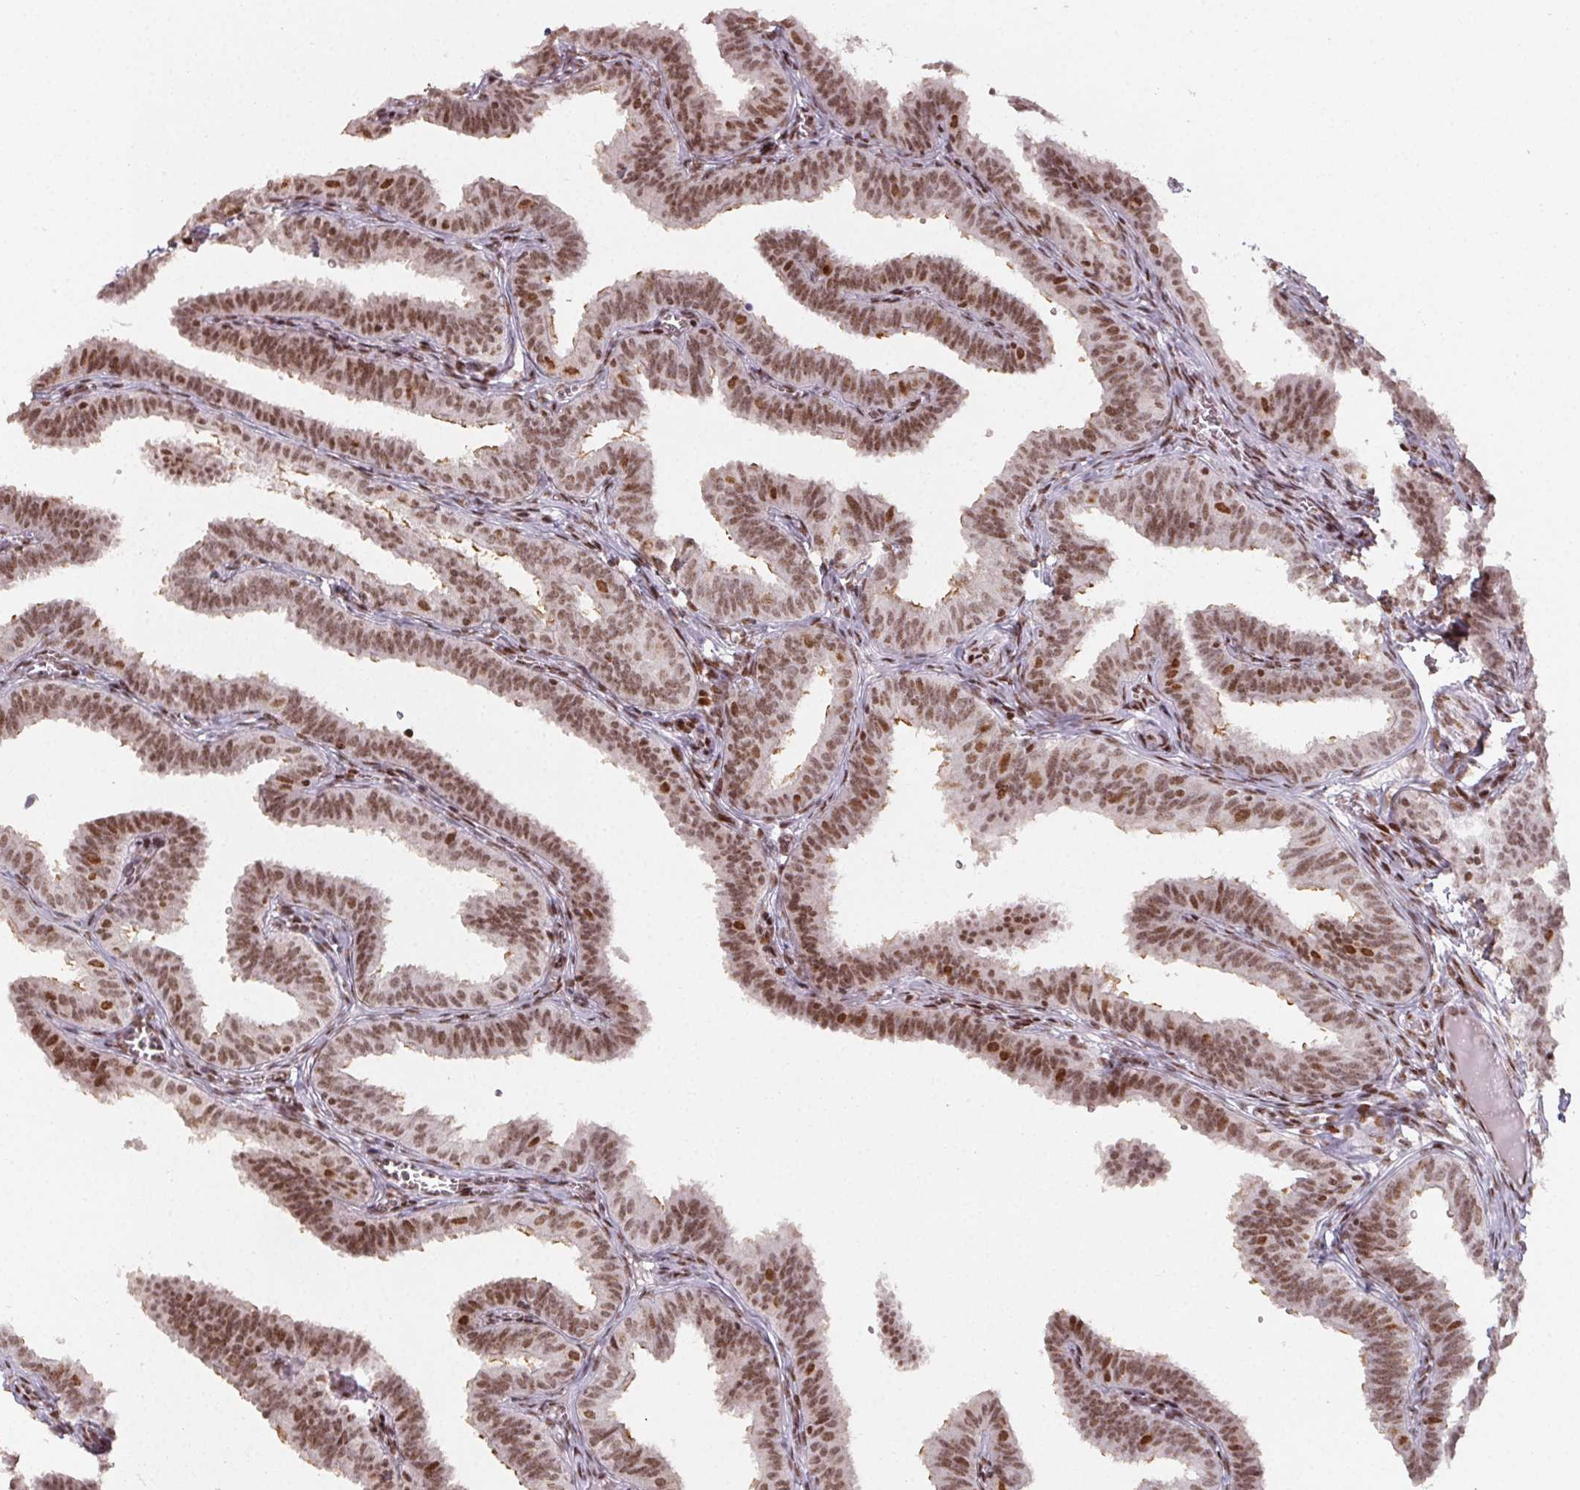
{"staining": {"intensity": "moderate", "quantity": ">75%", "location": "nuclear"}, "tissue": "fallopian tube", "cell_type": "Glandular cells", "image_type": "normal", "snomed": [{"axis": "morphology", "description": "Normal tissue, NOS"}, {"axis": "topography", "description": "Fallopian tube"}], "caption": "Fallopian tube stained with IHC exhibits moderate nuclear expression in about >75% of glandular cells.", "gene": "KMT2A", "patient": {"sex": "female", "age": 25}}